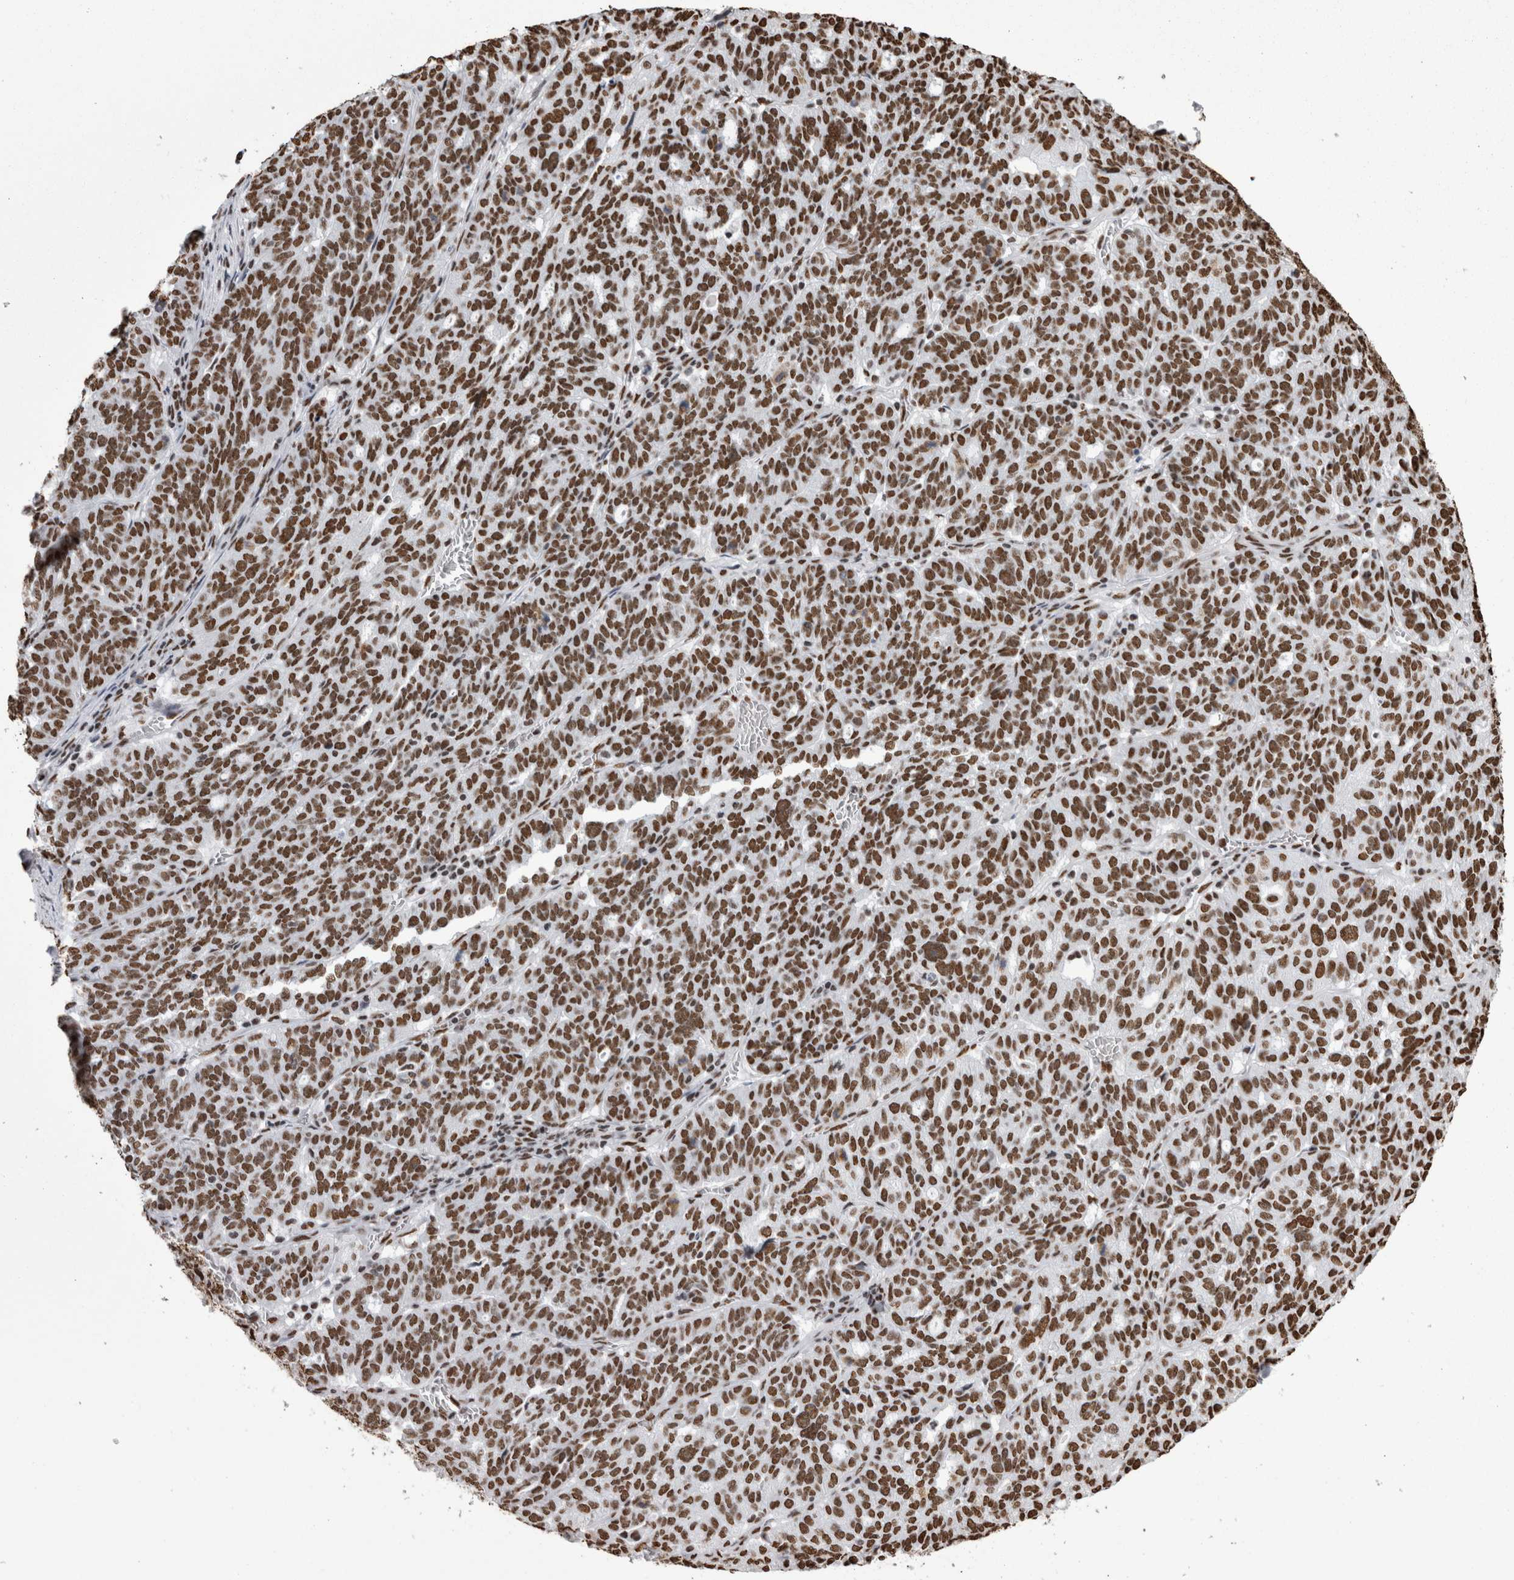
{"staining": {"intensity": "strong", "quantity": ">75%", "location": "nuclear"}, "tissue": "ovarian cancer", "cell_type": "Tumor cells", "image_type": "cancer", "snomed": [{"axis": "morphology", "description": "Cystadenocarcinoma, serous, NOS"}, {"axis": "topography", "description": "Ovary"}], "caption": "A brown stain shows strong nuclear expression of a protein in serous cystadenocarcinoma (ovarian) tumor cells. (Stains: DAB (3,3'-diaminobenzidine) in brown, nuclei in blue, Microscopy: brightfield microscopy at high magnification).", "gene": "HNRNPM", "patient": {"sex": "female", "age": 59}}